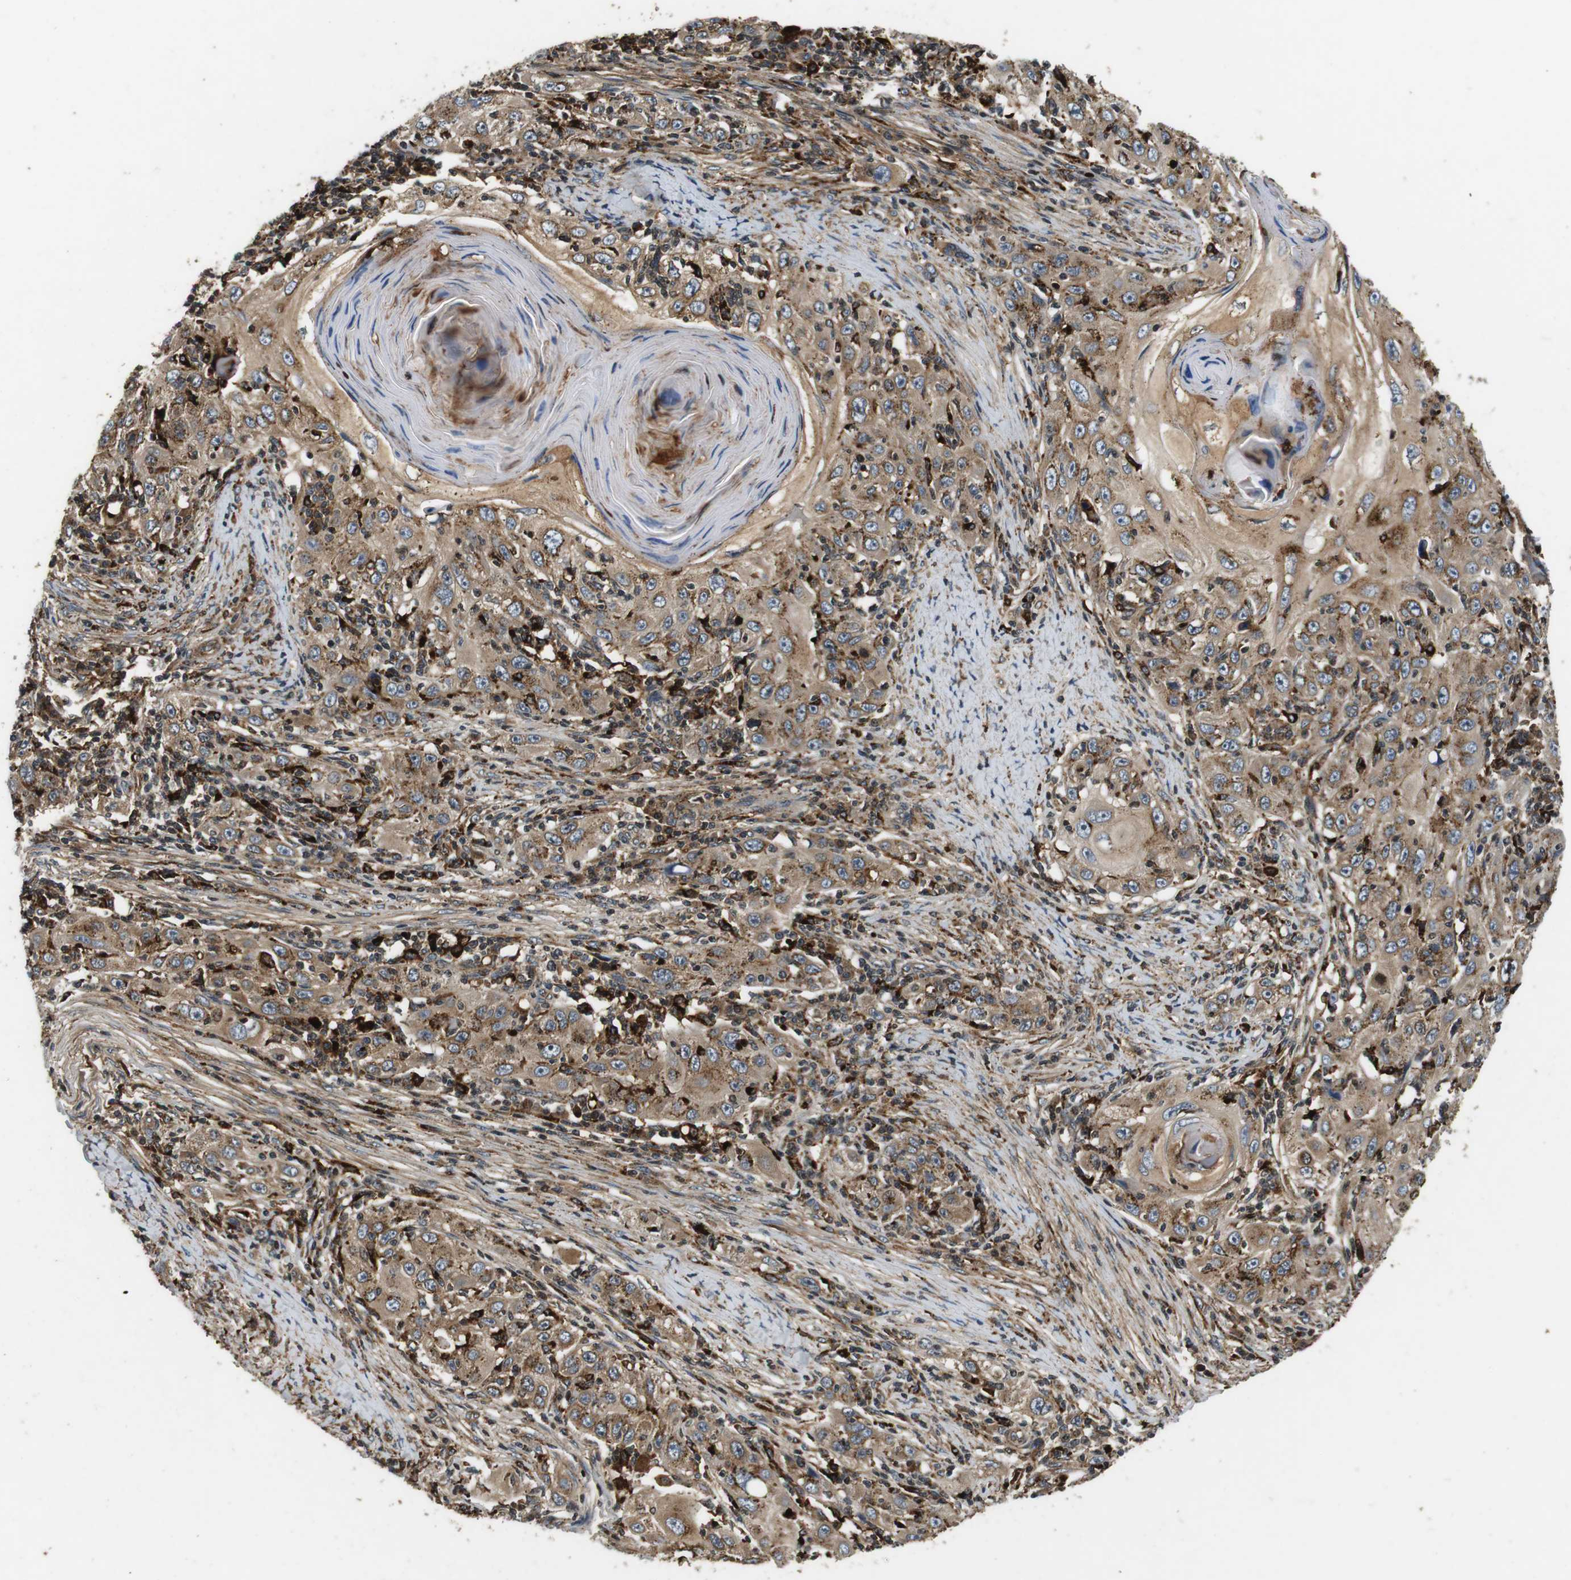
{"staining": {"intensity": "moderate", "quantity": ">75%", "location": "cytoplasmic/membranous"}, "tissue": "skin cancer", "cell_type": "Tumor cells", "image_type": "cancer", "snomed": [{"axis": "morphology", "description": "Squamous cell carcinoma, NOS"}, {"axis": "topography", "description": "Skin"}], "caption": "DAB (3,3'-diaminobenzidine) immunohistochemical staining of human squamous cell carcinoma (skin) exhibits moderate cytoplasmic/membranous protein staining in about >75% of tumor cells. The staining was performed using DAB (3,3'-diaminobenzidine) to visualize the protein expression in brown, while the nuclei were stained in blue with hematoxylin (Magnification: 20x).", "gene": "TXNRD1", "patient": {"sex": "female", "age": 88}}